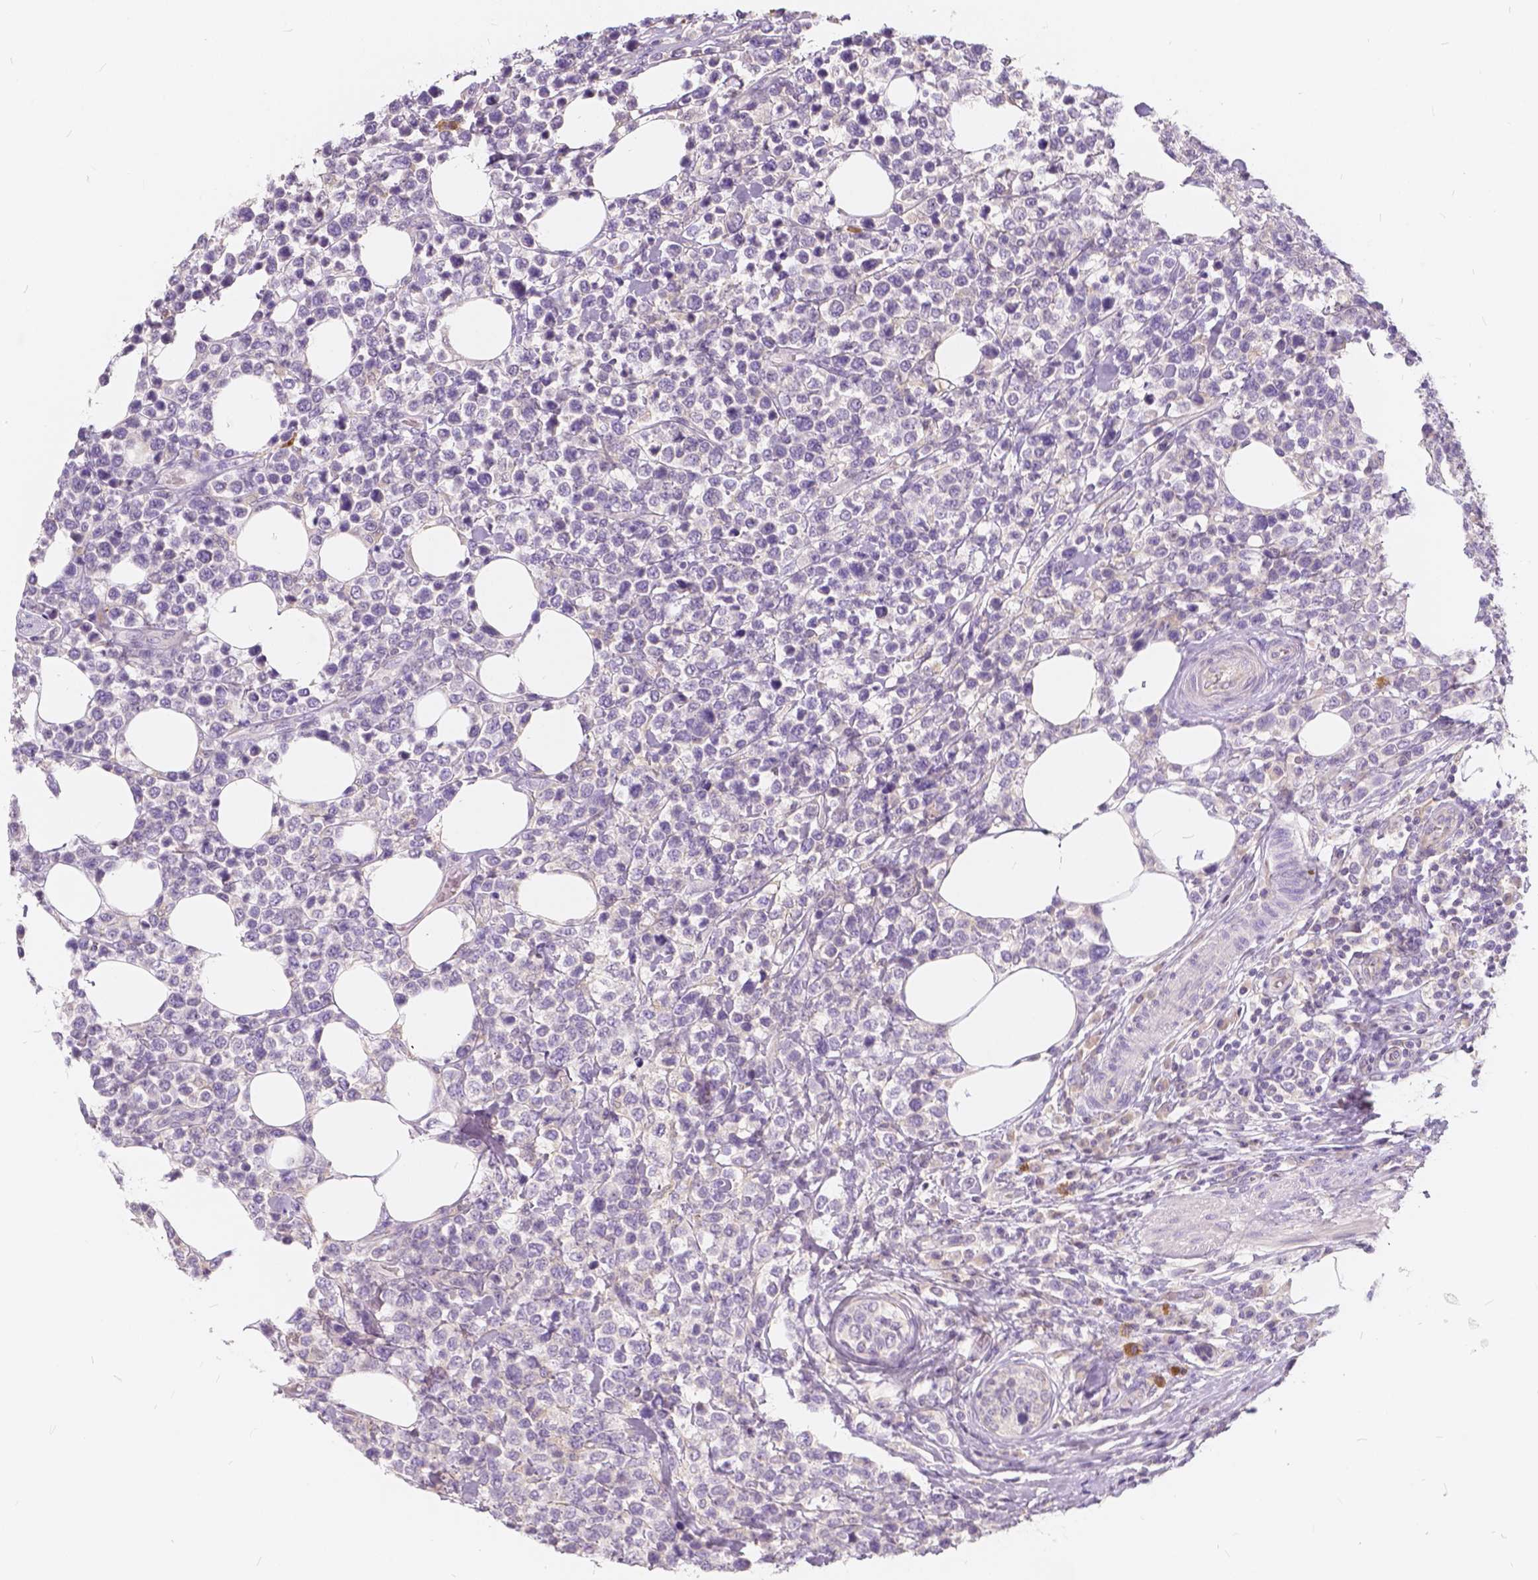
{"staining": {"intensity": "negative", "quantity": "none", "location": "none"}, "tissue": "lymphoma", "cell_type": "Tumor cells", "image_type": "cancer", "snomed": [{"axis": "morphology", "description": "Malignant lymphoma, non-Hodgkin's type, High grade"}, {"axis": "topography", "description": "Soft tissue"}], "caption": "An immunohistochemistry (IHC) micrograph of malignant lymphoma, non-Hodgkin's type (high-grade) is shown. There is no staining in tumor cells of malignant lymphoma, non-Hodgkin's type (high-grade). (Stains: DAB (3,3'-diaminobenzidine) IHC with hematoxylin counter stain, Microscopy: brightfield microscopy at high magnification).", "gene": "KIAA0513", "patient": {"sex": "female", "age": 56}}